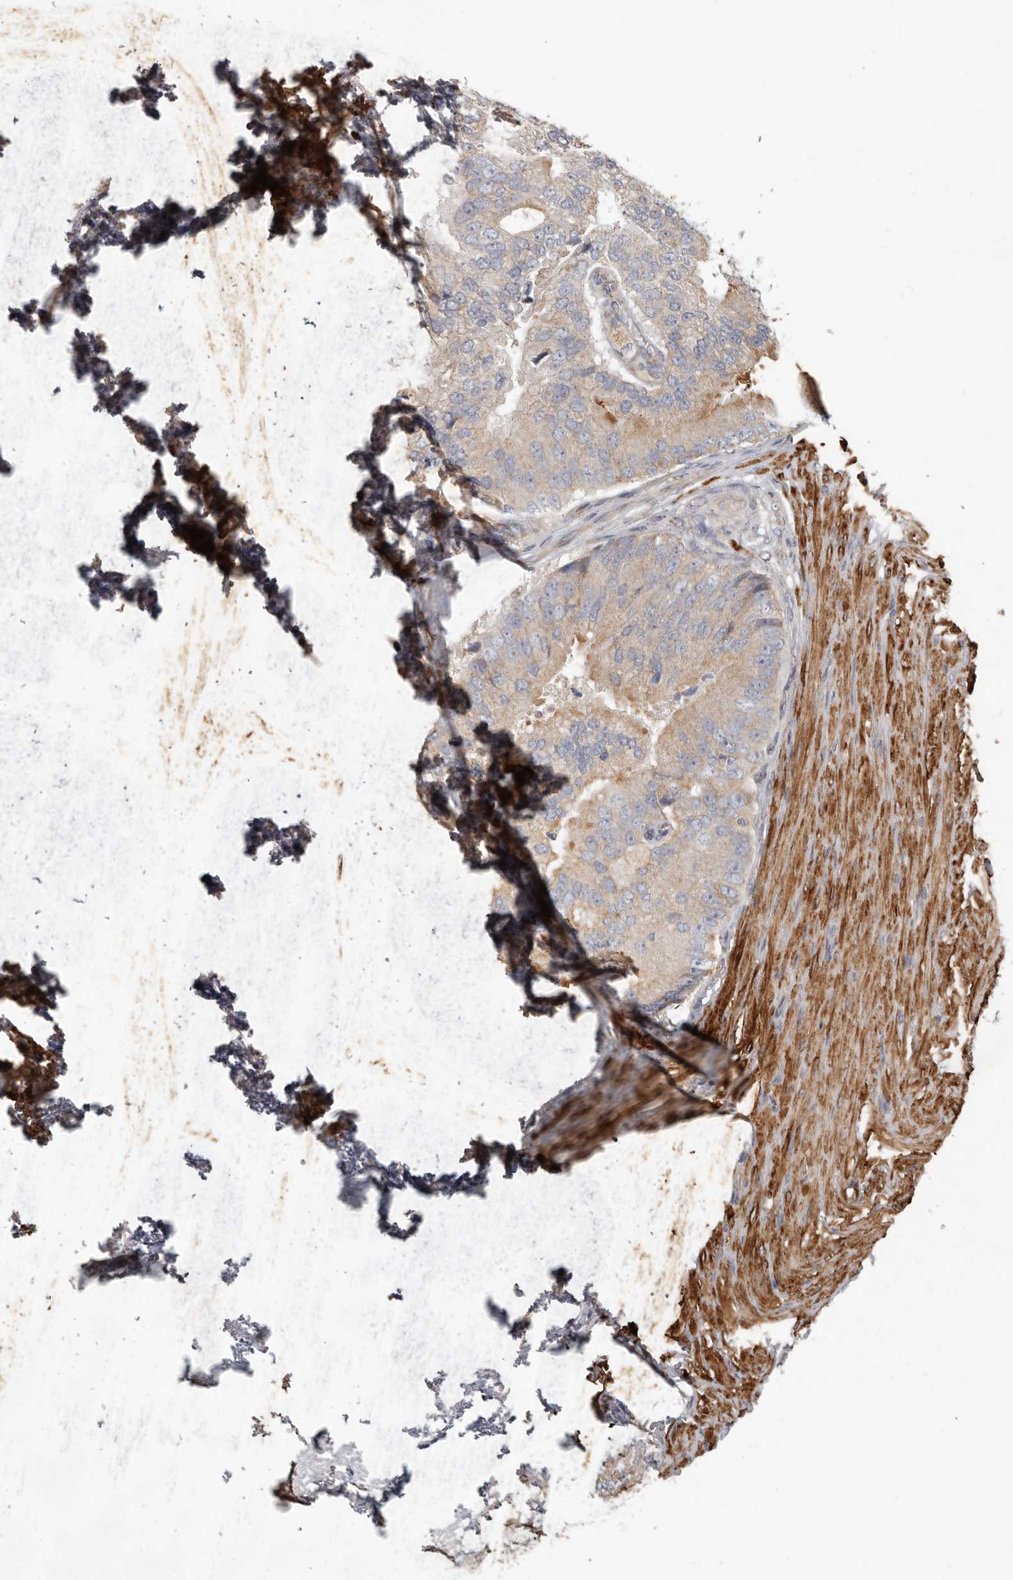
{"staining": {"intensity": "moderate", "quantity": "25%-75%", "location": "cytoplasmic/membranous"}, "tissue": "prostate cancer", "cell_type": "Tumor cells", "image_type": "cancer", "snomed": [{"axis": "morphology", "description": "Adenocarcinoma, High grade"}, {"axis": "topography", "description": "Prostate"}], "caption": "Immunohistochemical staining of prostate cancer (high-grade adenocarcinoma) shows moderate cytoplasmic/membranous protein positivity in approximately 25%-75% of tumor cells.", "gene": "UNK", "patient": {"sex": "male", "age": 70}}